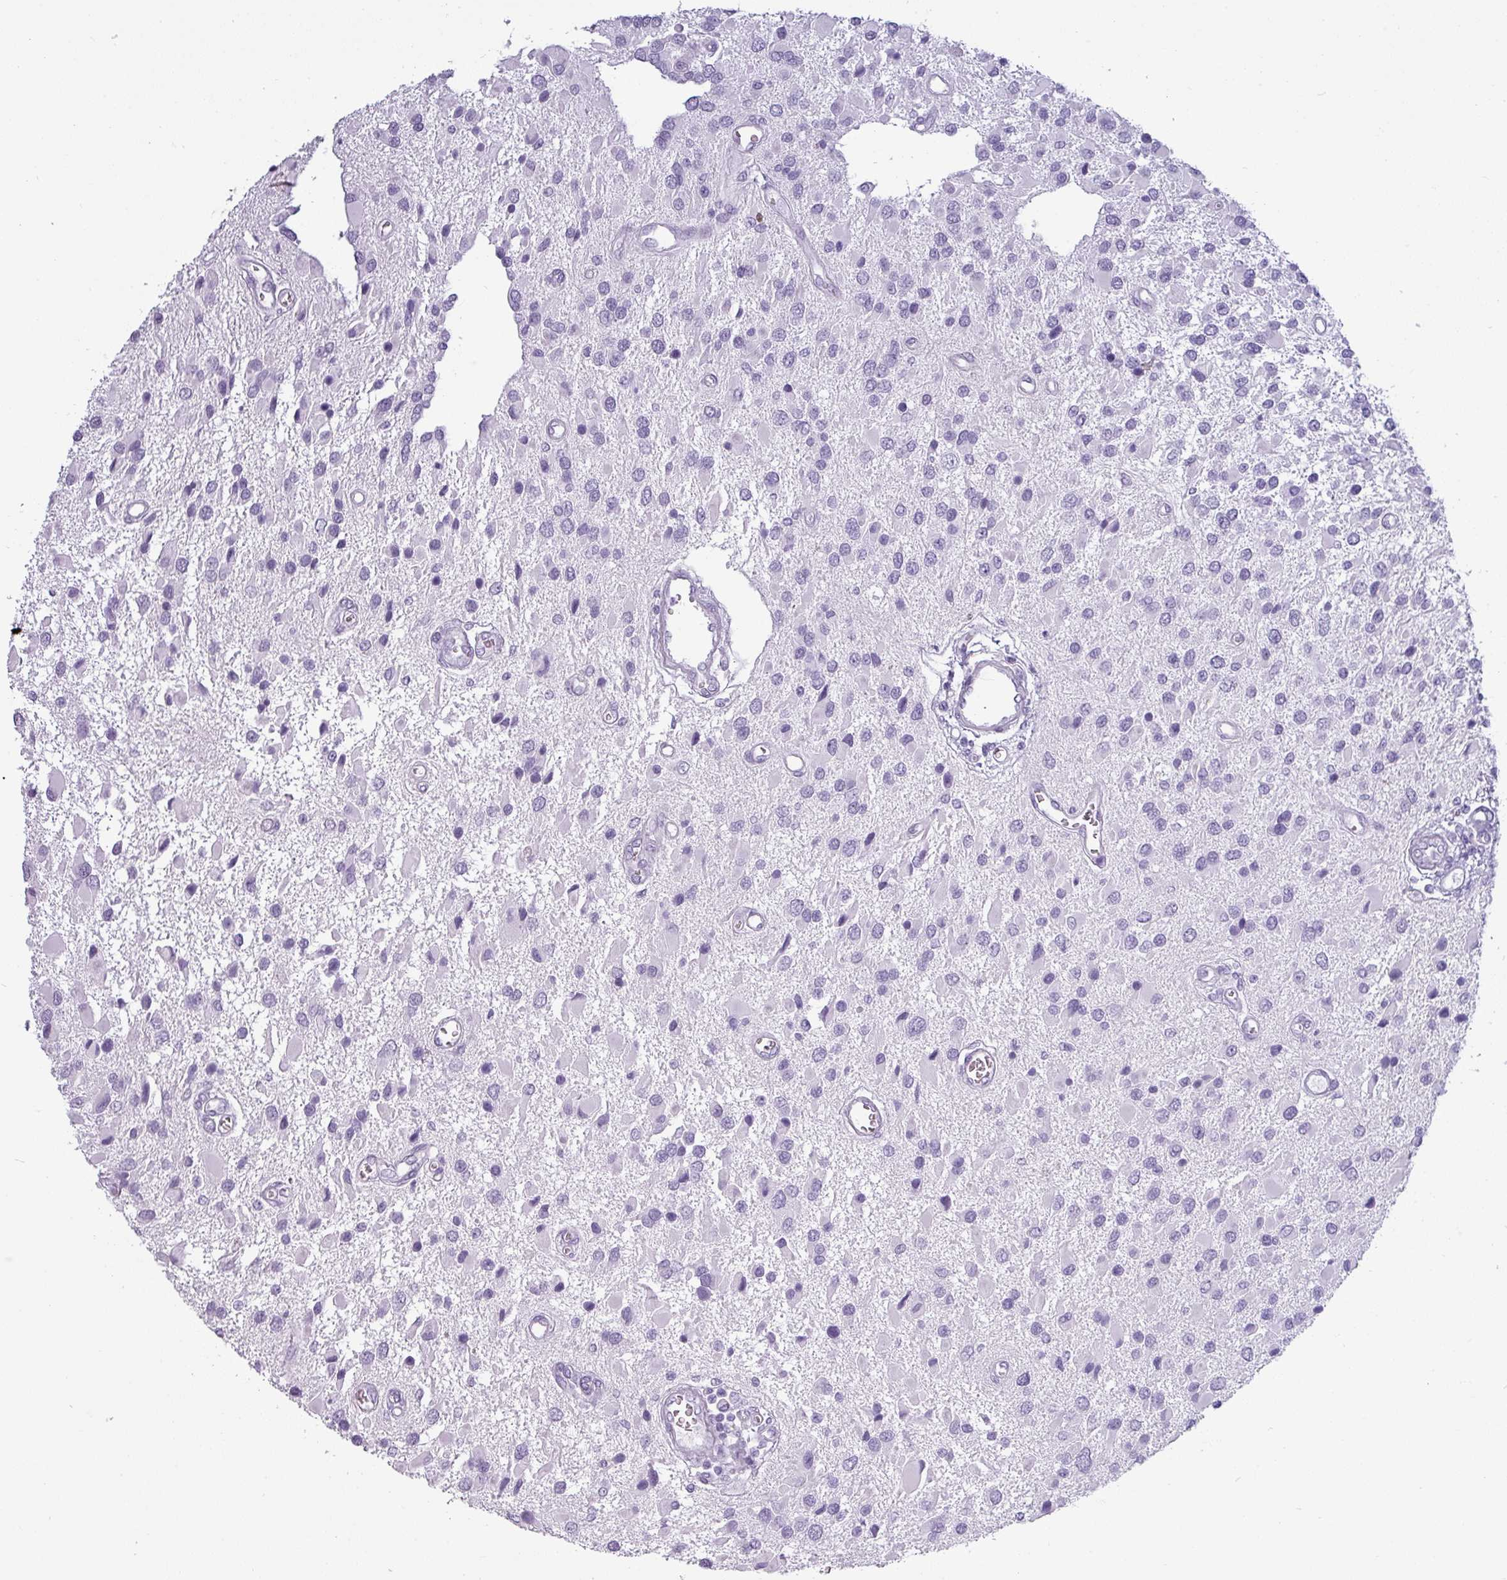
{"staining": {"intensity": "negative", "quantity": "none", "location": "none"}, "tissue": "glioma", "cell_type": "Tumor cells", "image_type": "cancer", "snomed": [{"axis": "morphology", "description": "Glioma, malignant, High grade"}, {"axis": "topography", "description": "Brain"}], "caption": "Immunohistochemistry histopathology image of neoplastic tissue: human malignant glioma (high-grade) stained with DAB (3,3'-diaminobenzidine) shows no significant protein positivity in tumor cells.", "gene": "CRYBB2", "patient": {"sex": "male", "age": 53}}